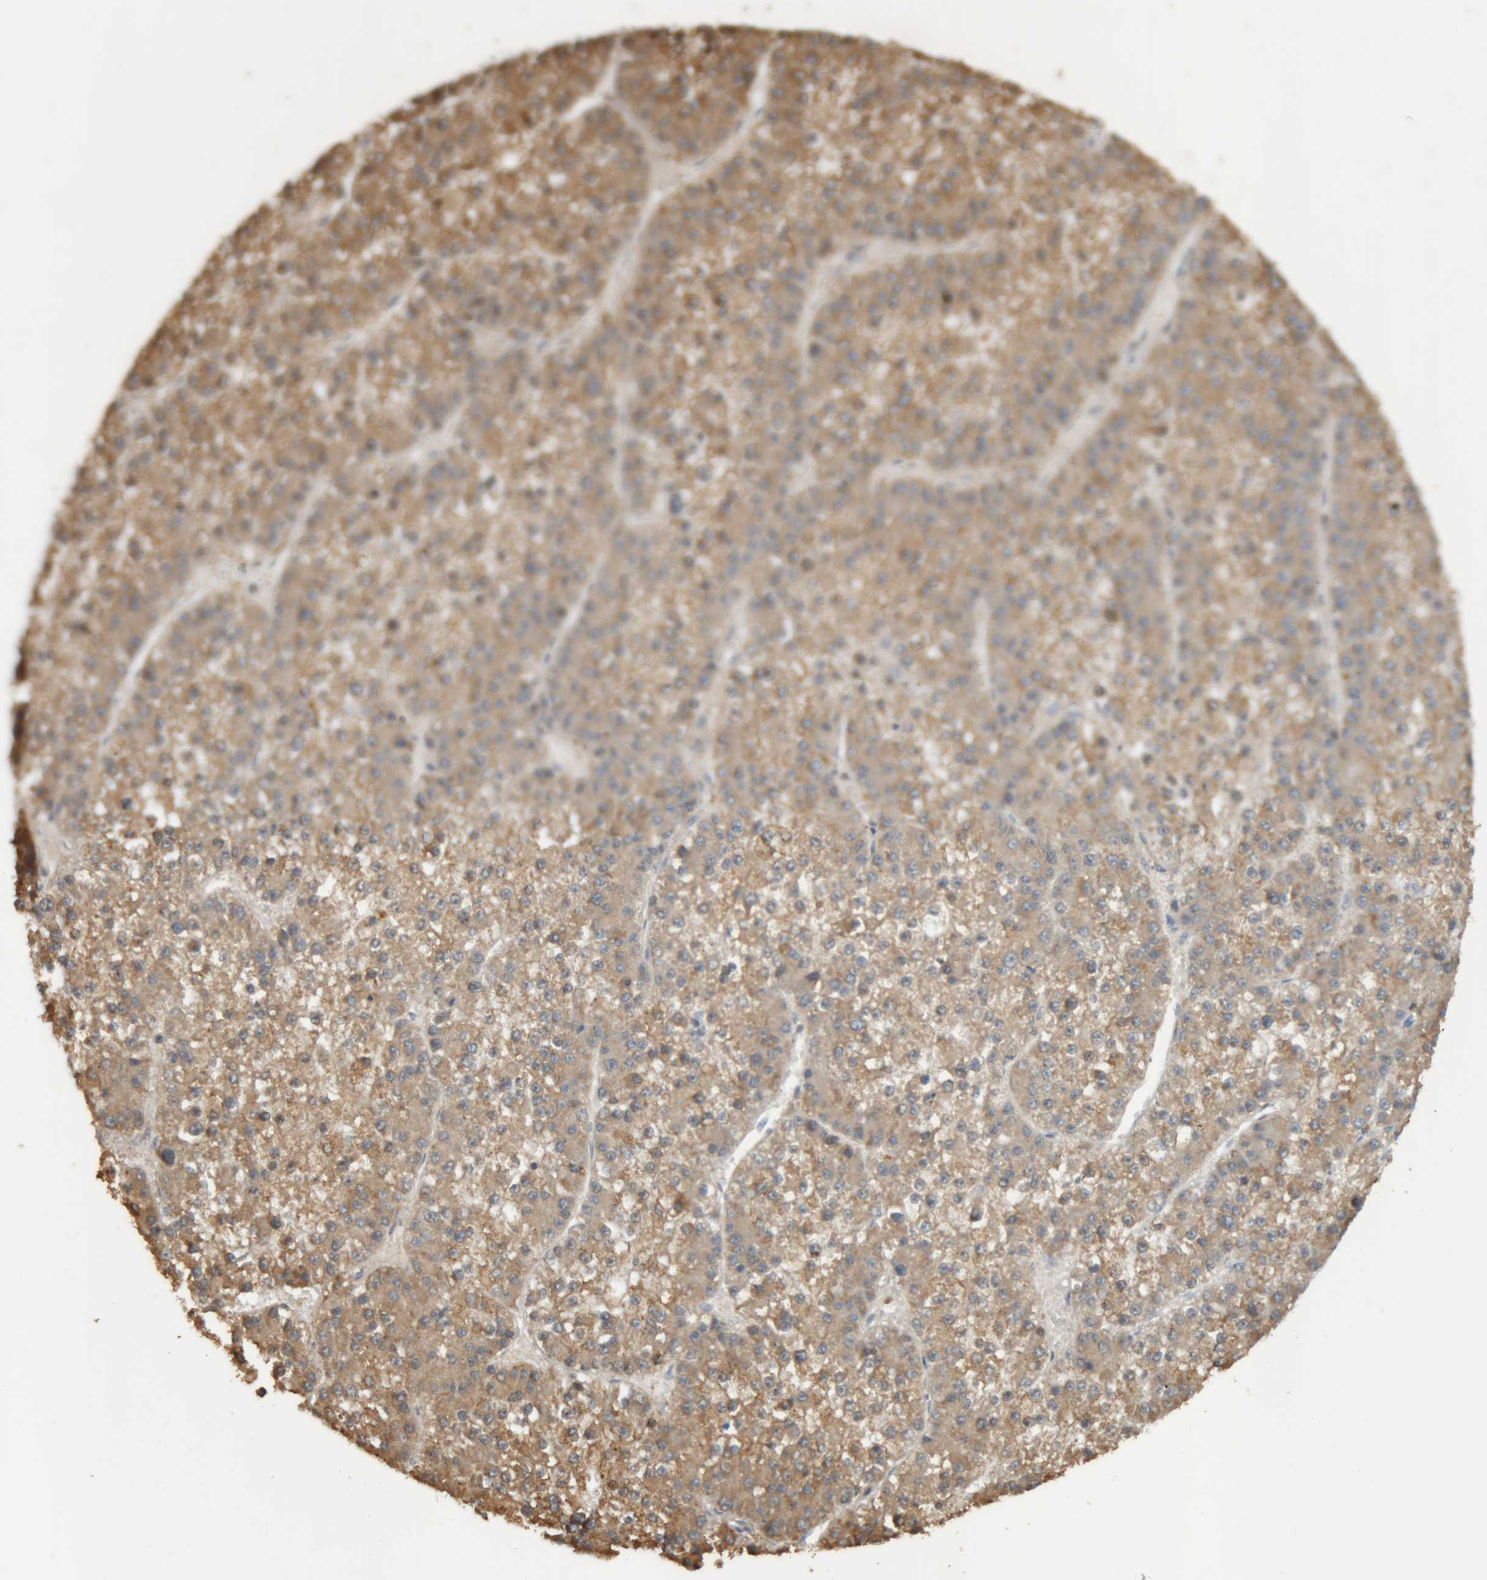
{"staining": {"intensity": "weak", "quantity": ">75%", "location": "cytoplasmic/membranous"}, "tissue": "liver cancer", "cell_type": "Tumor cells", "image_type": "cancer", "snomed": [{"axis": "morphology", "description": "Carcinoma, Hepatocellular, NOS"}, {"axis": "topography", "description": "Liver"}], "caption": "High-magnification brightfield microscopy of liver hepatocellular carcinoma stained with DAB (brown) and counterstained with hematoxylin (blue). tumor cells exhibit weak cytoplasmic/membranous positivity is identified in approximately>75% of cells. (DAB IHC, brown staining for protein, blue staining for nuclei).", "gene": "TMED7", "patient": {"sex": "female", "age": 73}}